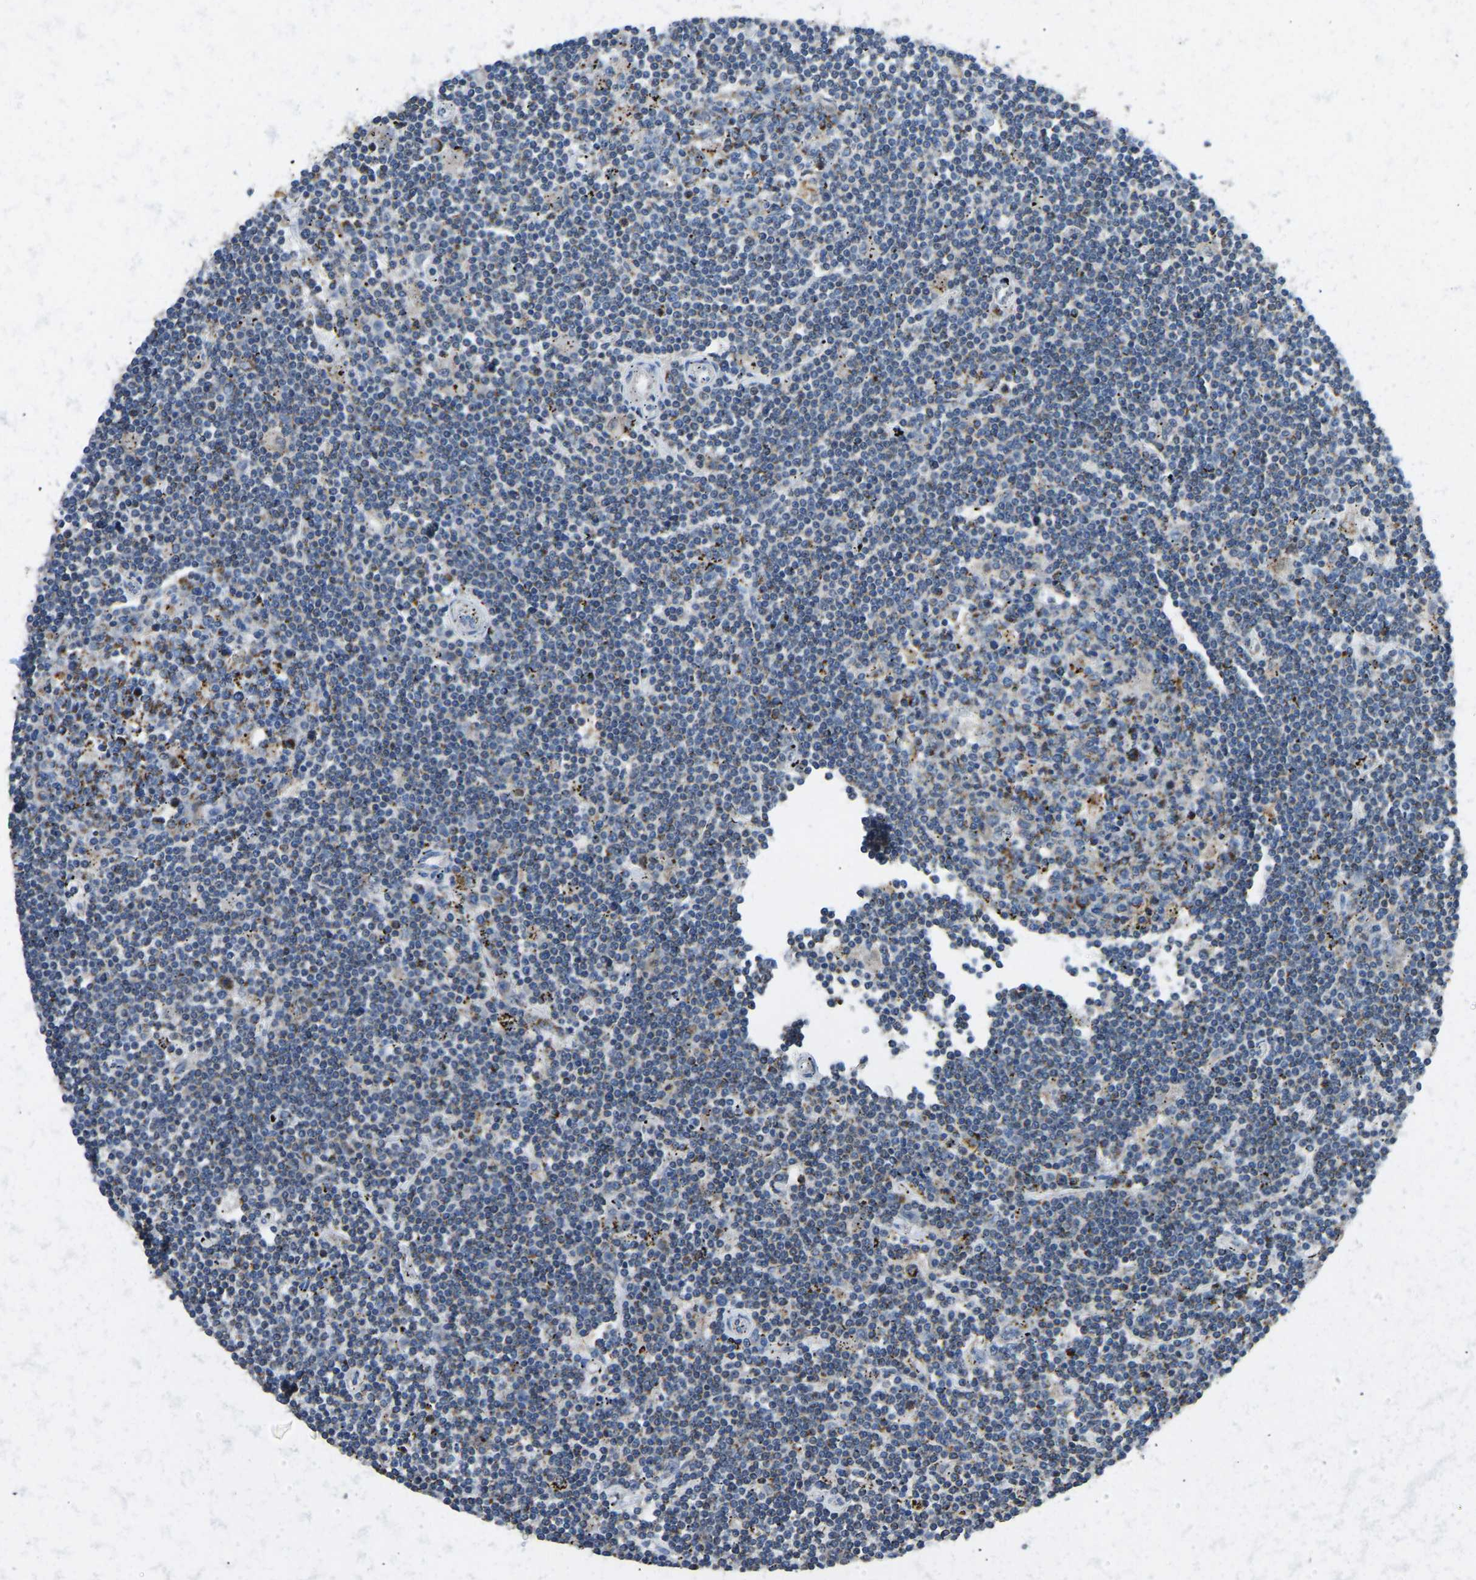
{"staining": {"intensity": "weak", "quantity": "<25%", "location": "cytoplasmic/membranous"}, "tissue": "lymphoma", "cell_type": "Tumor cells", "image_type": "cancer", "snomed": [{"axis": "morphology", "description": "Malignant lymphoma, non-Hodgkin's type, Low grade"}, {"axis": "topography", "description": "Spleen"}], "caption": "Image shows no significant protein staining in tumor cells of lymphoma.", "gene": "ZNF200", "patient": {"sex": "male", "age": 76}}